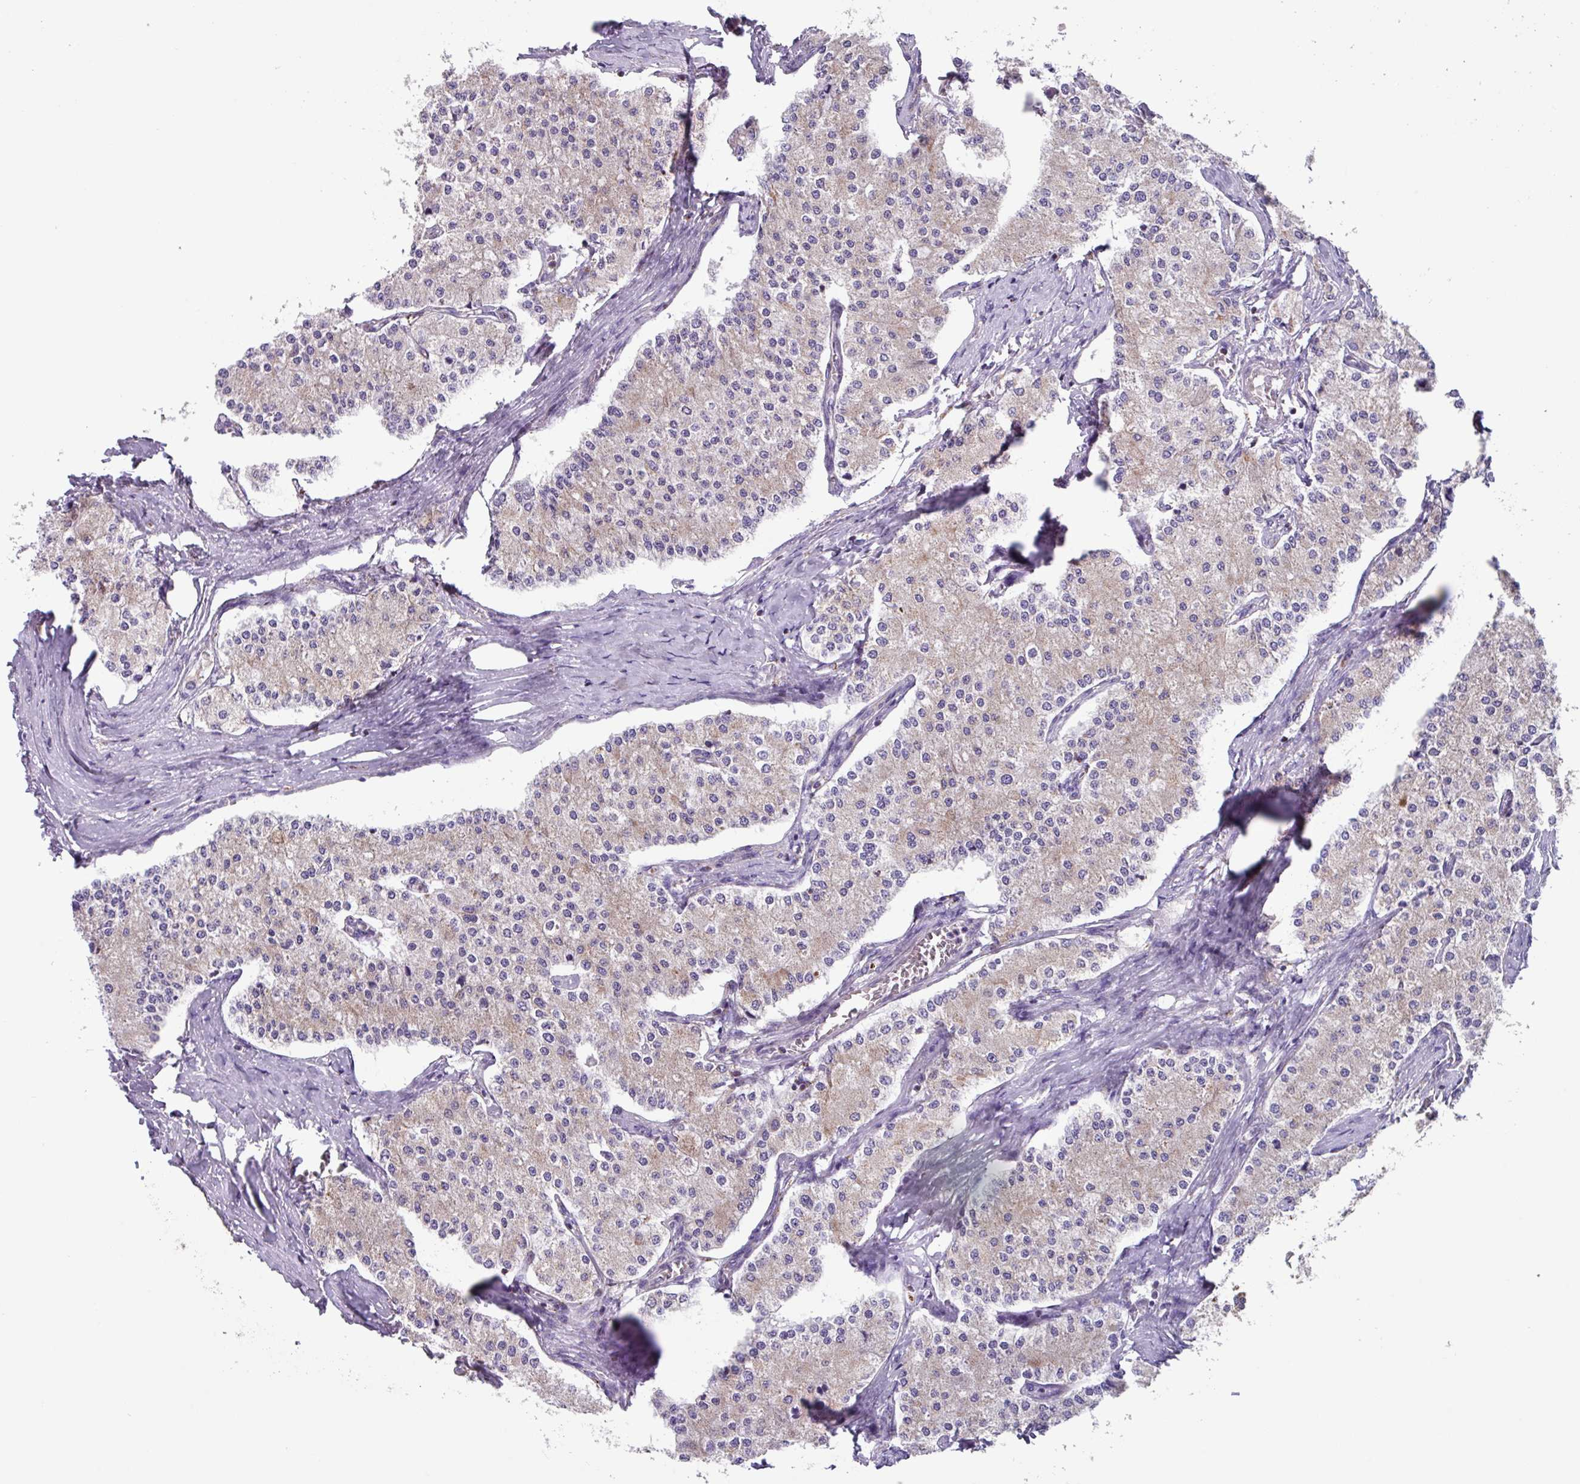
{"staining": {"intensity": "moderate", "quantity": "25%-75%", "location": "cytoplasmic/membranous"}, "tissue": "carcinoid", "cell_type": "Tumor cells", "image_type": "cancer", "snomed": [{"axis": "morphology", "description": "Carcinoid, malignant, NOS"}, {"axis": "topography", "description": "Colon"}], "caption": "Immunohistochemical staining of carcinoid (malignant) shows moderate cytoplasmic/membranous protein expression in about 25%-75% of tumor cells.", "gene": "AKIRIN1", "patient": {"sex": "female", "age": 52}}